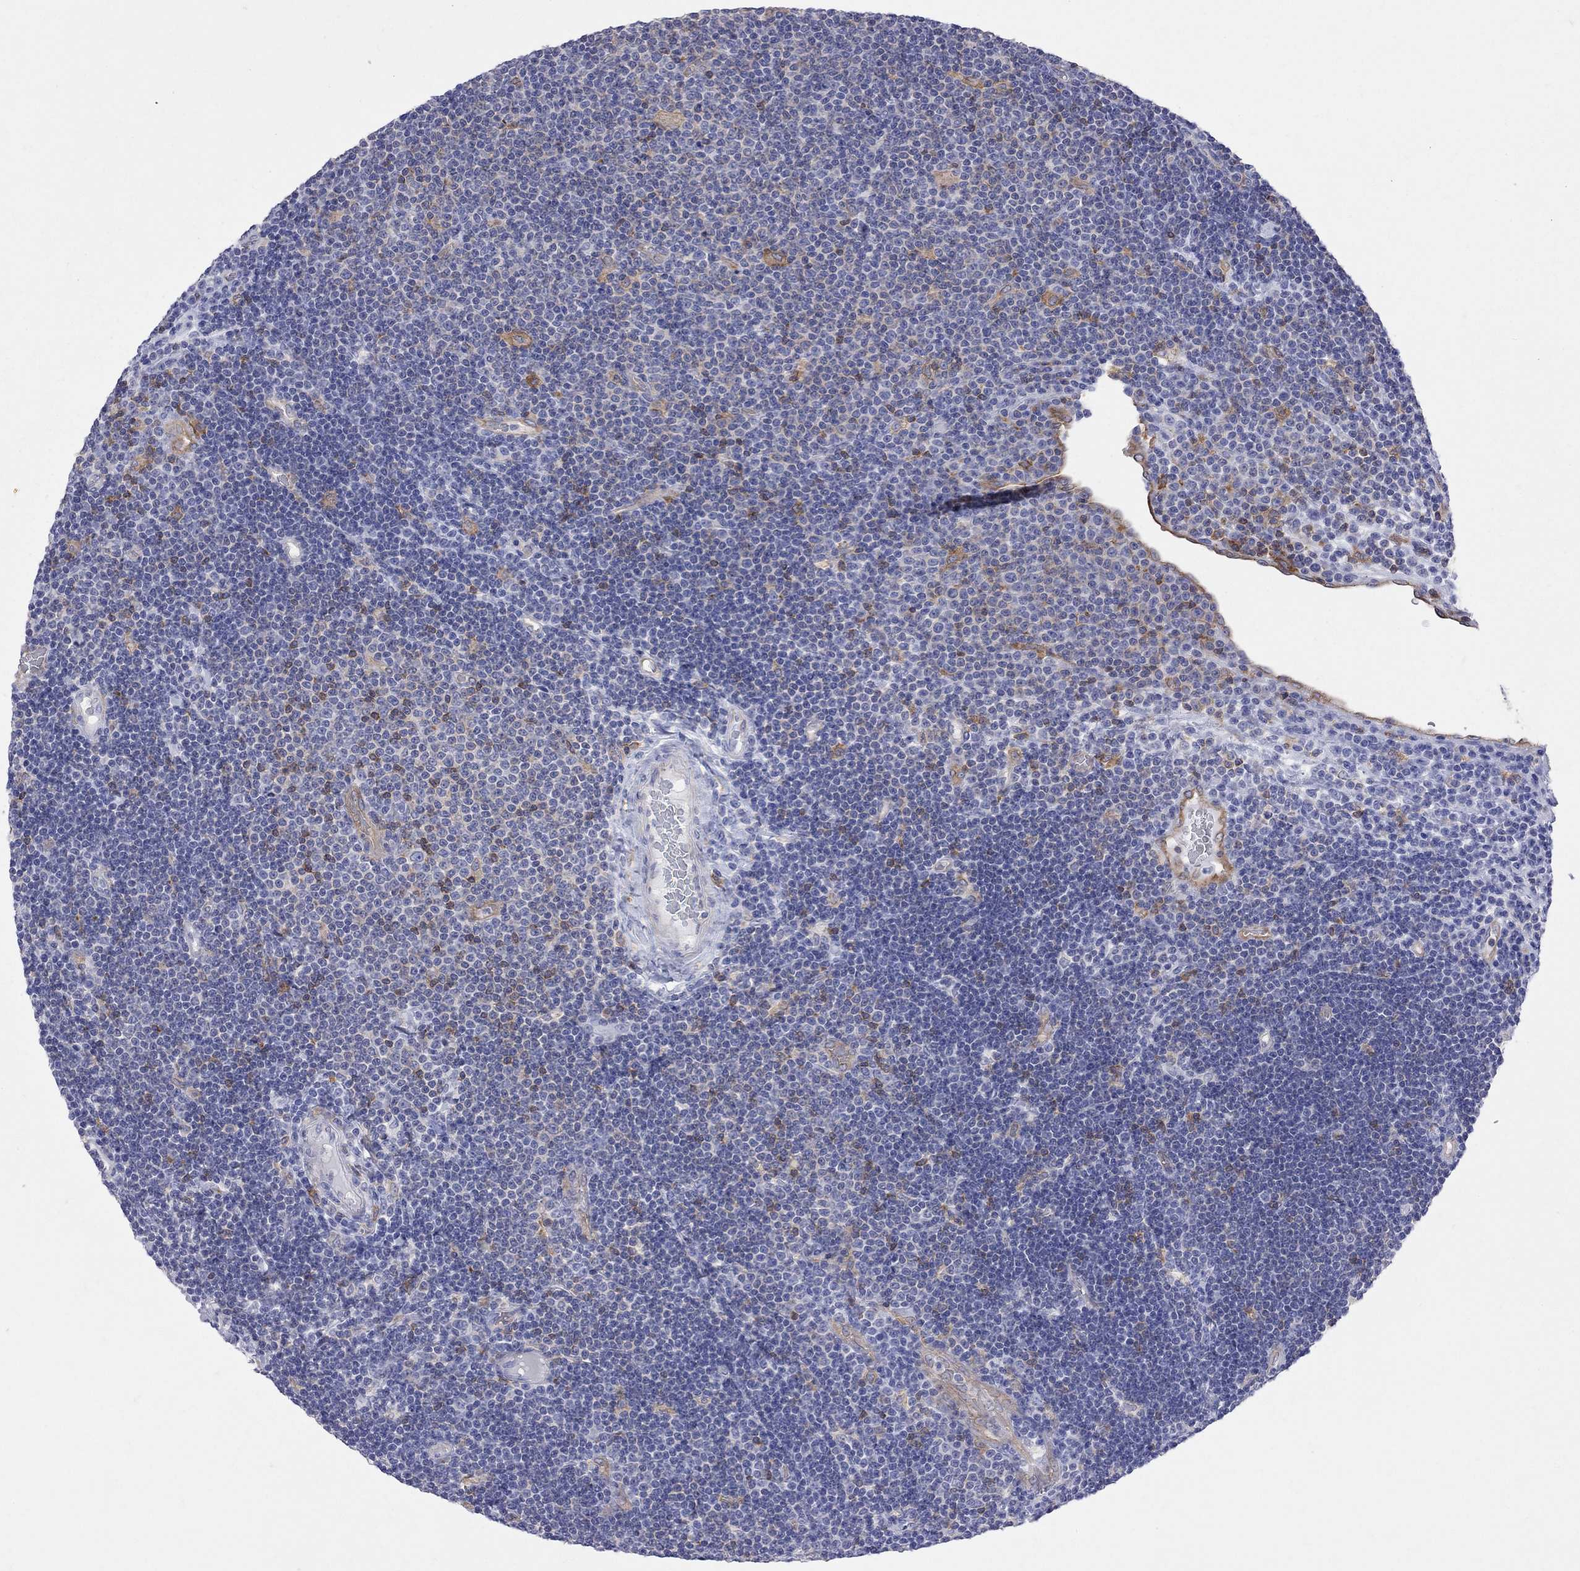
{"staining": {"intensity": "negative", "quantity": "none", "location": "none"}, "tissue": "lymphoma", "cell_type": "Tumor cells", "image_type": "cancer", "snomed": [{"axis": "morphology", "description": "Malignant lymphoma, non-Hodgkin's type, Low grade"}, {"axis": "topography", "description": "Brain"}], "caption": "A high-resolution photomicrograph shows immunohistochemistry (IHC) staining of low-grade malignant lymphoma, non-Hodgkin's type, which displays no significant staining in tumor cells.", "gene": "ABI3", "patient": {"sex": "female", "age": 66}}